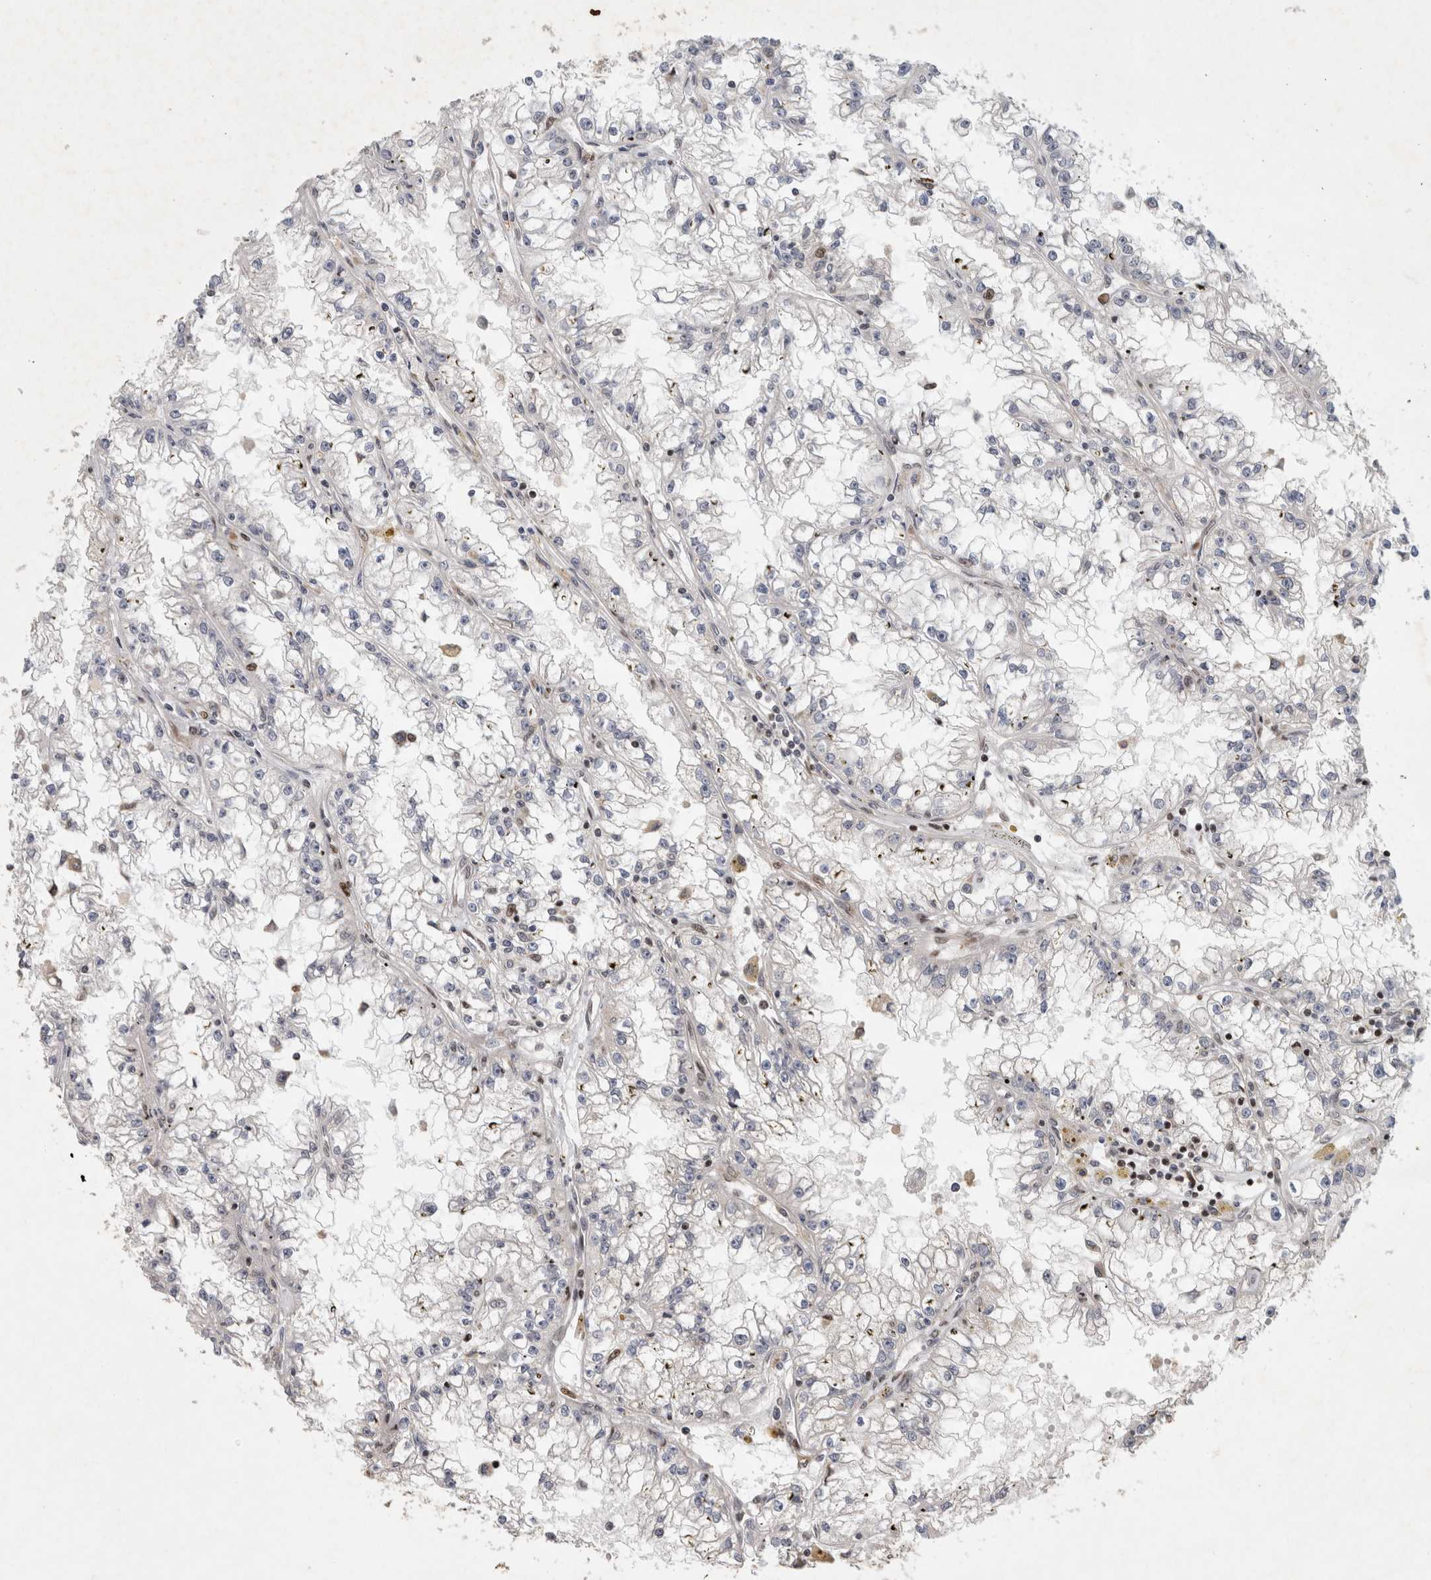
{"staining": {"intensity": "negative", "quantity": "none", "location": "none"}, "tissue": "renal cancer", "cell_type": "Tumor cells", "image_type": "cancer", "snomed": [{"axis": "morphology", "description": "Adenocarcinoma, NOS"}, {"axis": "topography", "description": "Kidney"}], "caption": "A high-resolution photomicrograph shows IHC staining of renal adenocarcinoma, which shows no significant staining in tumor cells.", "gene": "C8orf58", "patient": {"sex": "male", "age": 56}}